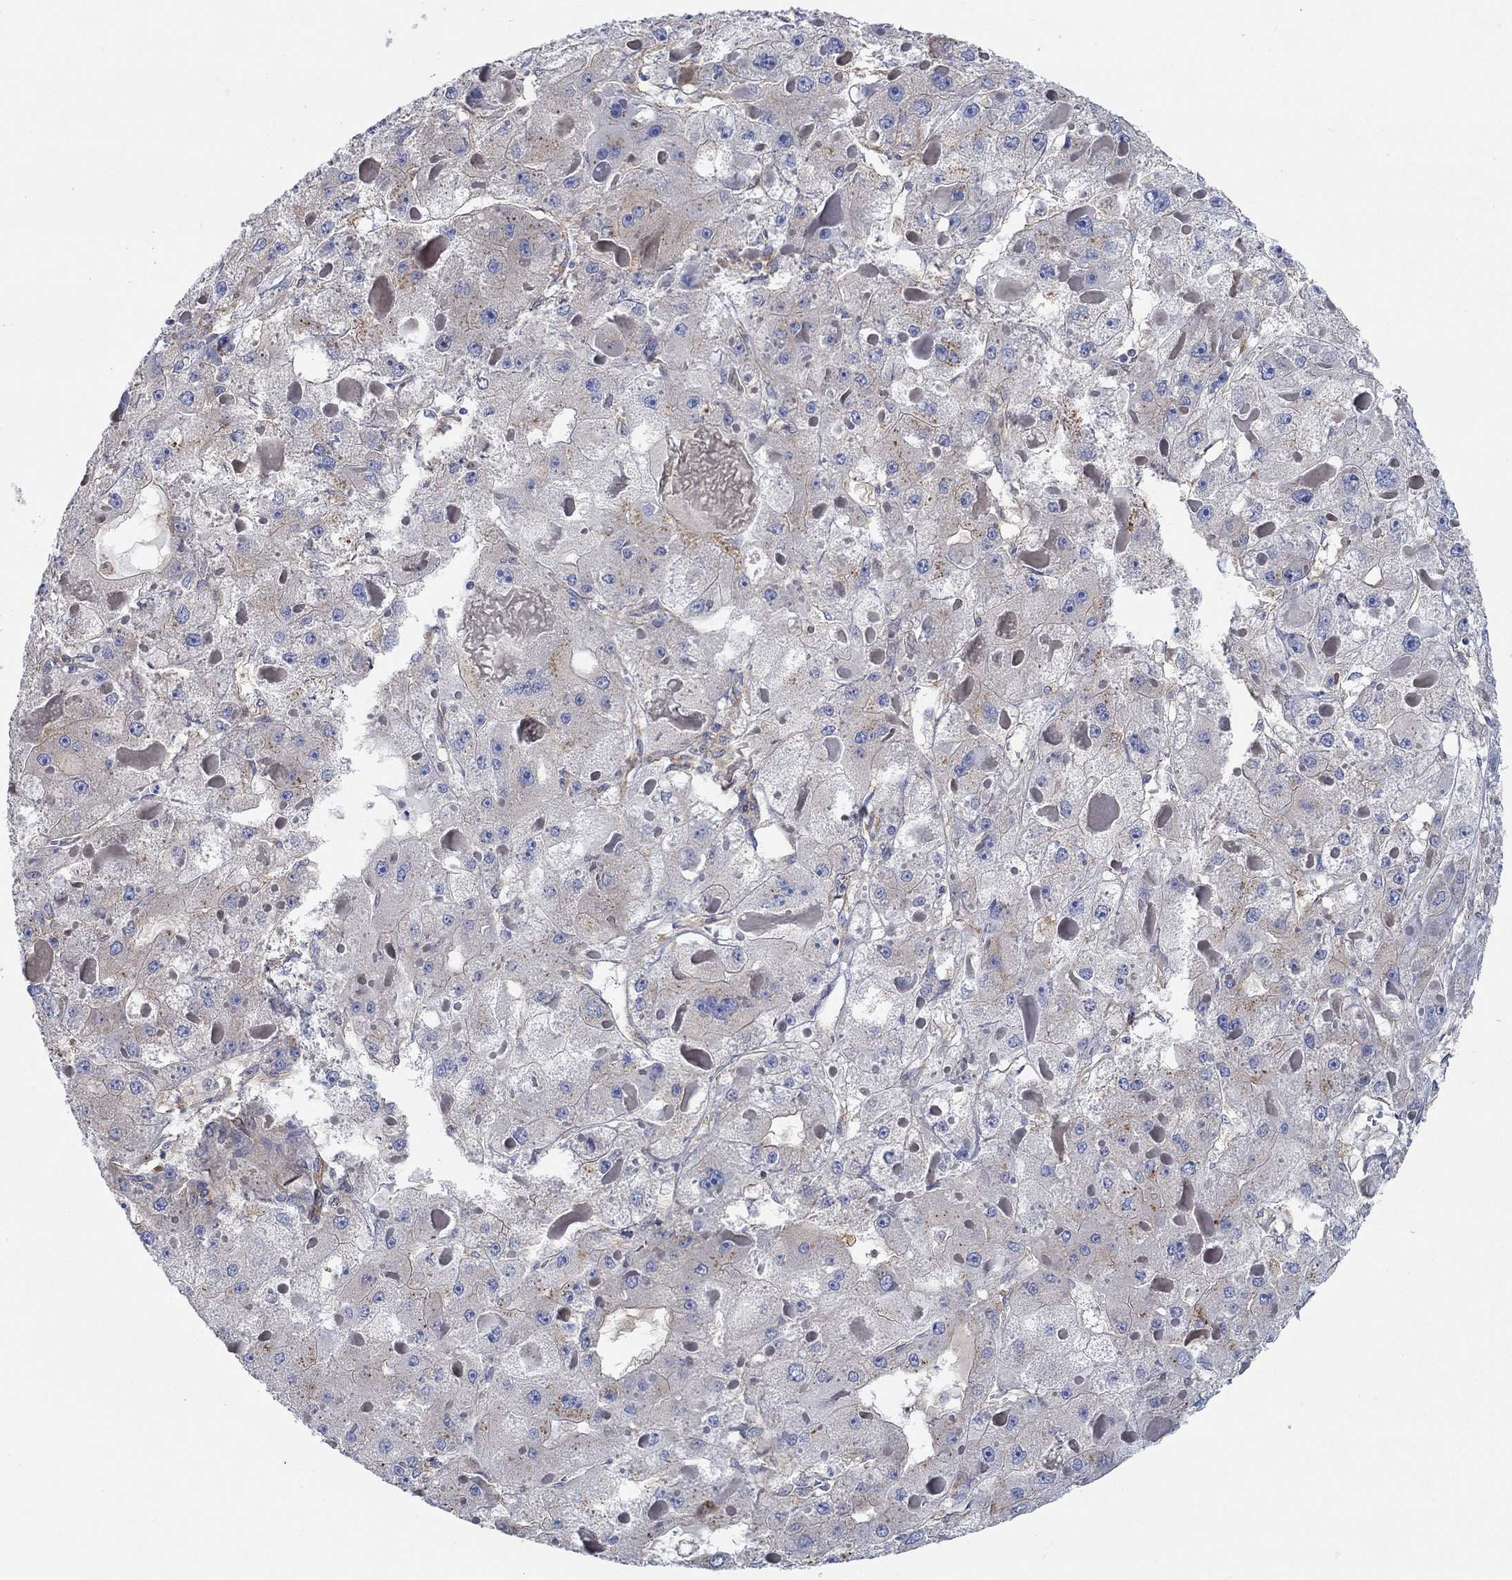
{"staining": {"intensity": "negative", "quantity": "none", "location": "none"}, "tissue": "liver cancer", "cell_type": "Tumor cells", "image_type": "cancer", "snomed": [{"axis": "morphology", "description": "Carcinoma, Hepatocellular, NOS"}, {"axis": "topography", "description": "Liver"}], "caption": "Liver cancer (hepatocellular carcinoma) stained for a protein using immunohistochemistry (IHC) displays no positivity tumor cells.", "gene": "SPAG9", "patient": {"sex": "female", "age": 73}}